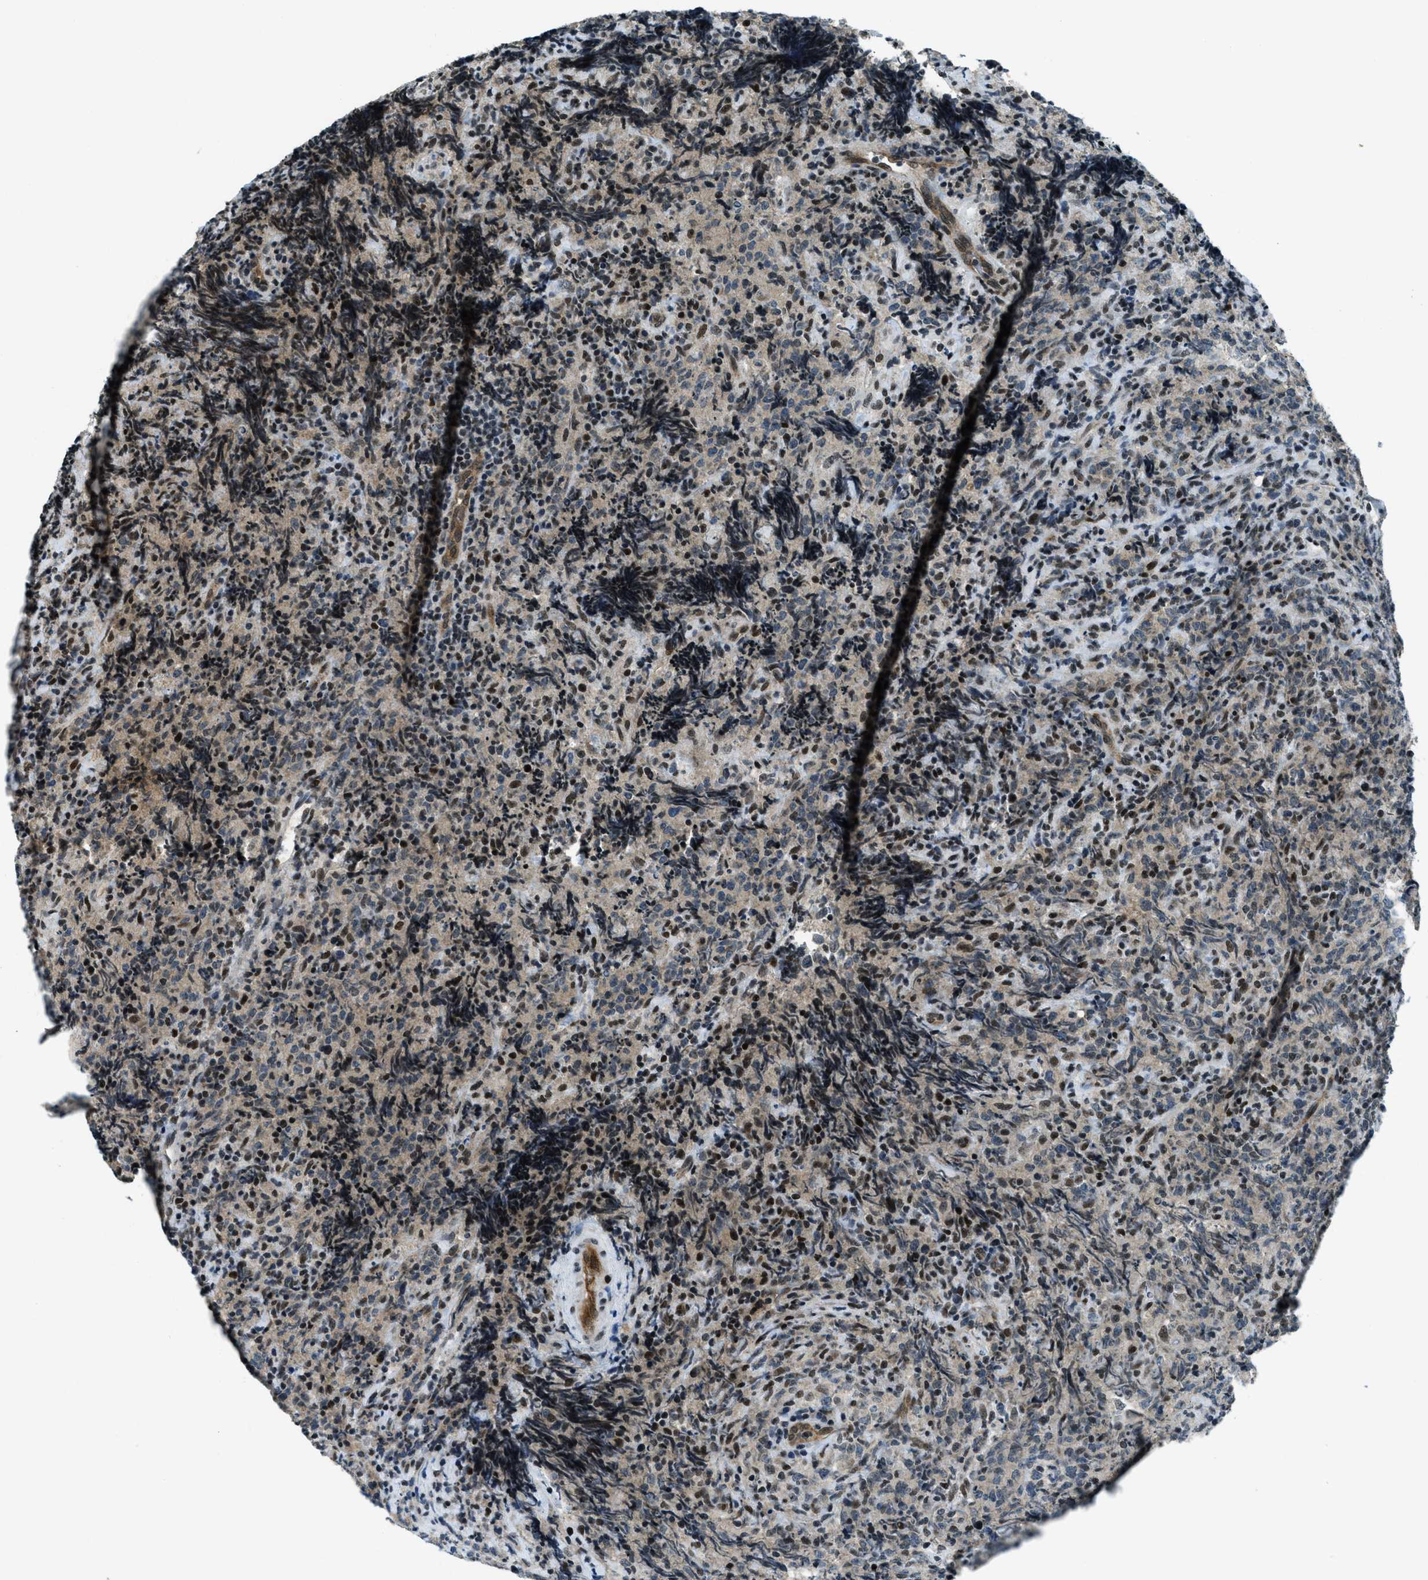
{"staining": {"intensity": "moderate", "quantity": "<25%", "location": "cytoplasmic/membranous,nuclear"}, "tissue": "lymphoma", "cell_type": "Tumor cells", "image_type": "cancer", "snomed": [{"axis": "morphology", "description": "Malignant lymphoma, non-Hodgkin's type, High grade"}, {"axis": "topography", "description": "Tonsil"}], "caption": "Moderate cytoplasmic/membranous and nuclear staining is seen in about <25% of tumor cells in lymphoma. The staining was performed using DAB to visualize the protein expression in brown, while the nuclei were stained in blue with hematoxylin (Magnification: 20x).", "gene": "KLF6", "patient": {"sex": "female", "age": 36}}